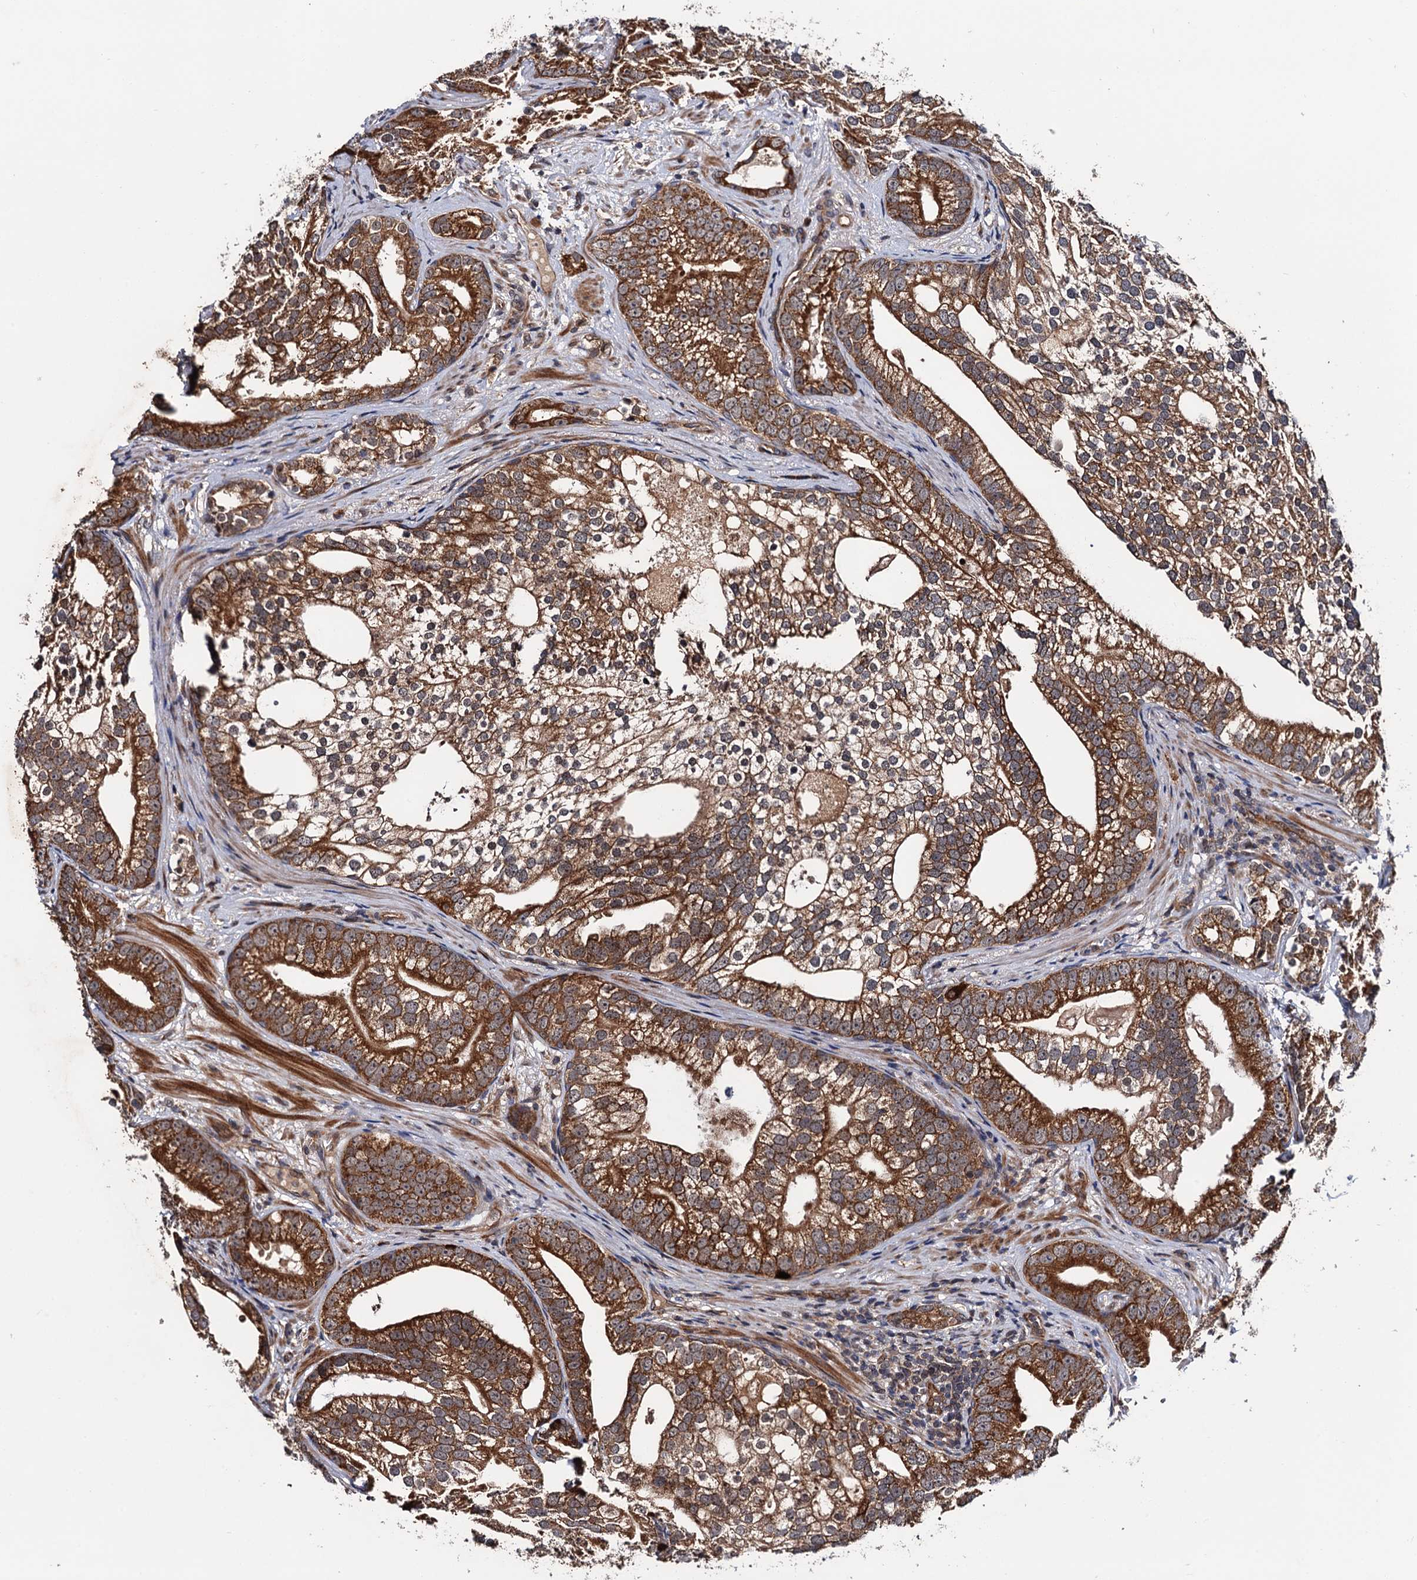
{"staining": {"intensity": "strong", "quantity": ">75%", "location": "cytoplasmic/membranous"}, "tissue": "prostate cancer", "cell_type": "Tumor cells", "image_type": "cancer", "snomed": [{"axis": "morphology", "description": "Adenocarcinoma, High grade"}, {"axis": "topography", "description": "Prostate"}], "caption": "Strong cytoplasmic/membranous protein expression is appreciated in about >75% of tumor cells in prostate adenocarcinoma (high-grade).", "gene": "NAA16", "patient": {"sex": "male", "age": 75}}